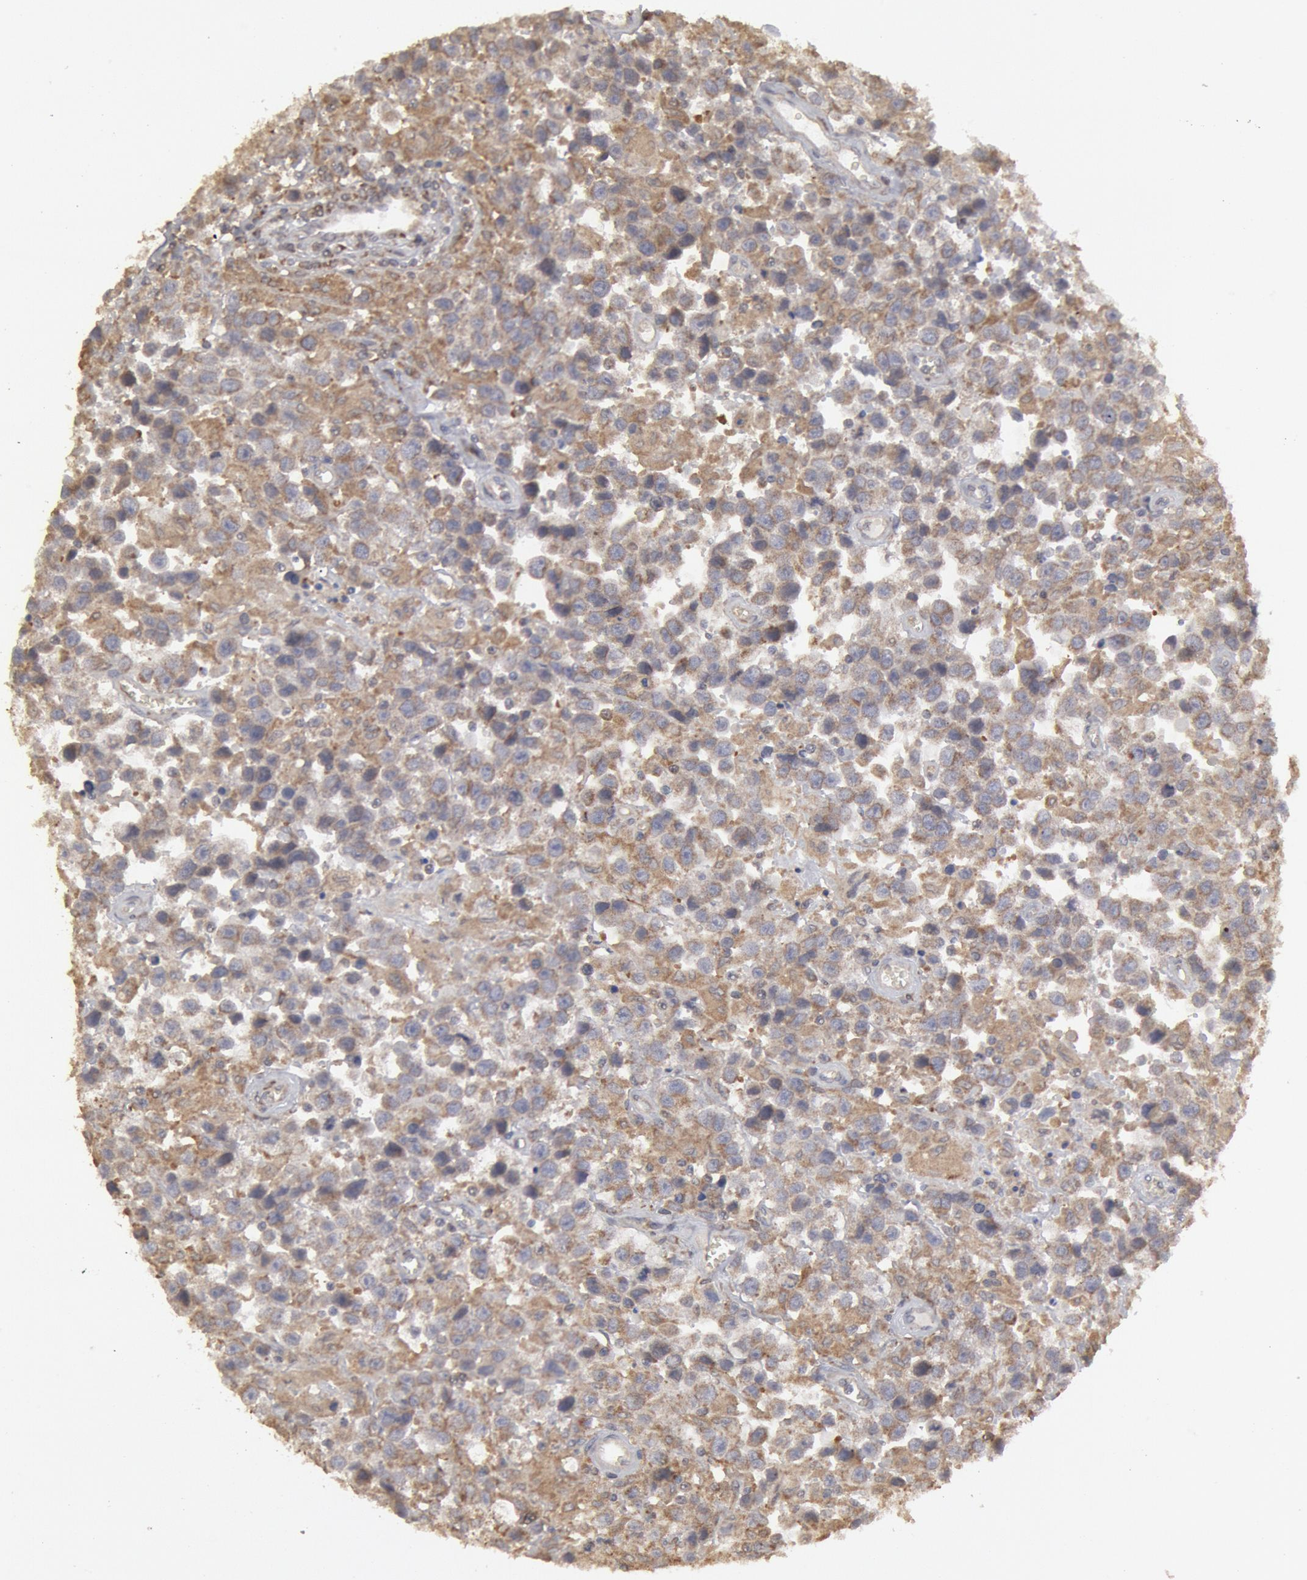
{"staining": {"intensity": "moderate", "quantity": ">75%", "location": "cytoplasmic/membranous"}, "tissue": "testis cancer", "cell_type": "Tumor cells", "image_type": "cancer", "snomed": [{"axis": "morphology", "description": "Seminoma, NOS"}, {"axis": "topography", "description": "Testis"}], "caption": "Immunohistochemistry of testis cancer reveals medium levels of moderate cytoplasmic/membranous expression in approximately >75% of tumor cells. (IHC, brightfield microscopy, high magnification).", "gene": "OSBPL8", "patient": {"sex": "male", "age": 43}}